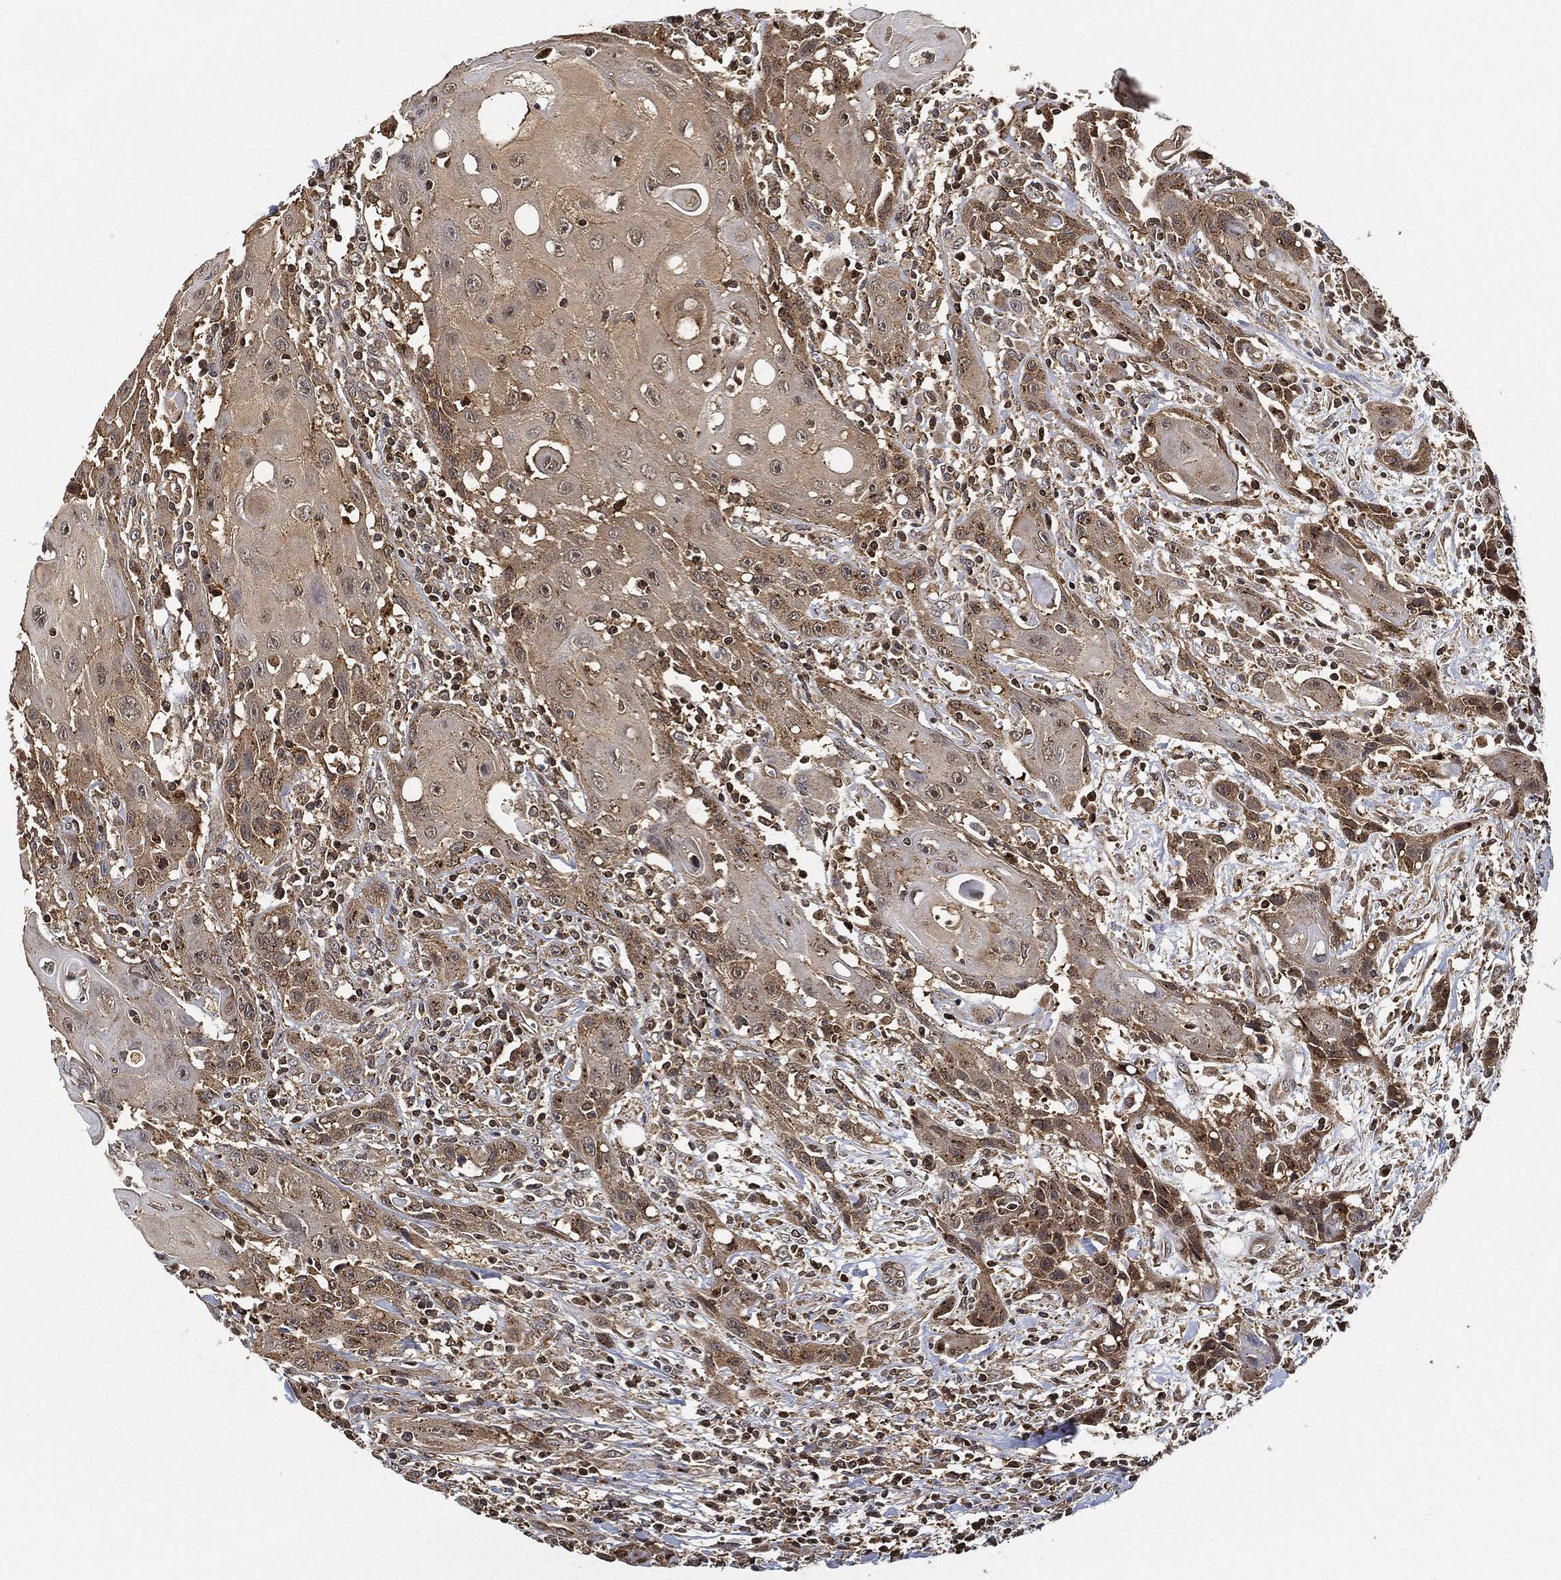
{"staining": {"intensity": "moderate", "quantity": "25%-75%", "location": "cytoplasmic/membranous"}, "tissue": "head and neck cancer", "cell_type": "Tumor cells", "image_type": "cancer", "snomed": [{"axis": "morphology", "description": "Normal tissue, NOS"}, {"axis": "morphology", "description": "Squamous cell carcinoma, NOS"}, {"axis": "topography", "description": "Oral tissue"}, {"axis": "topography", "description": "Head-Neck"}], "caption": "Human head and neck cancer (squamous cell carcinoma) stained for a protein (brown) reveals moderate cytoplasmic/membranous positive staining in about 25%-75% of tumor cells.", "gene": "MAP3K3", "patient": {"sex": "male", "age": 71}}